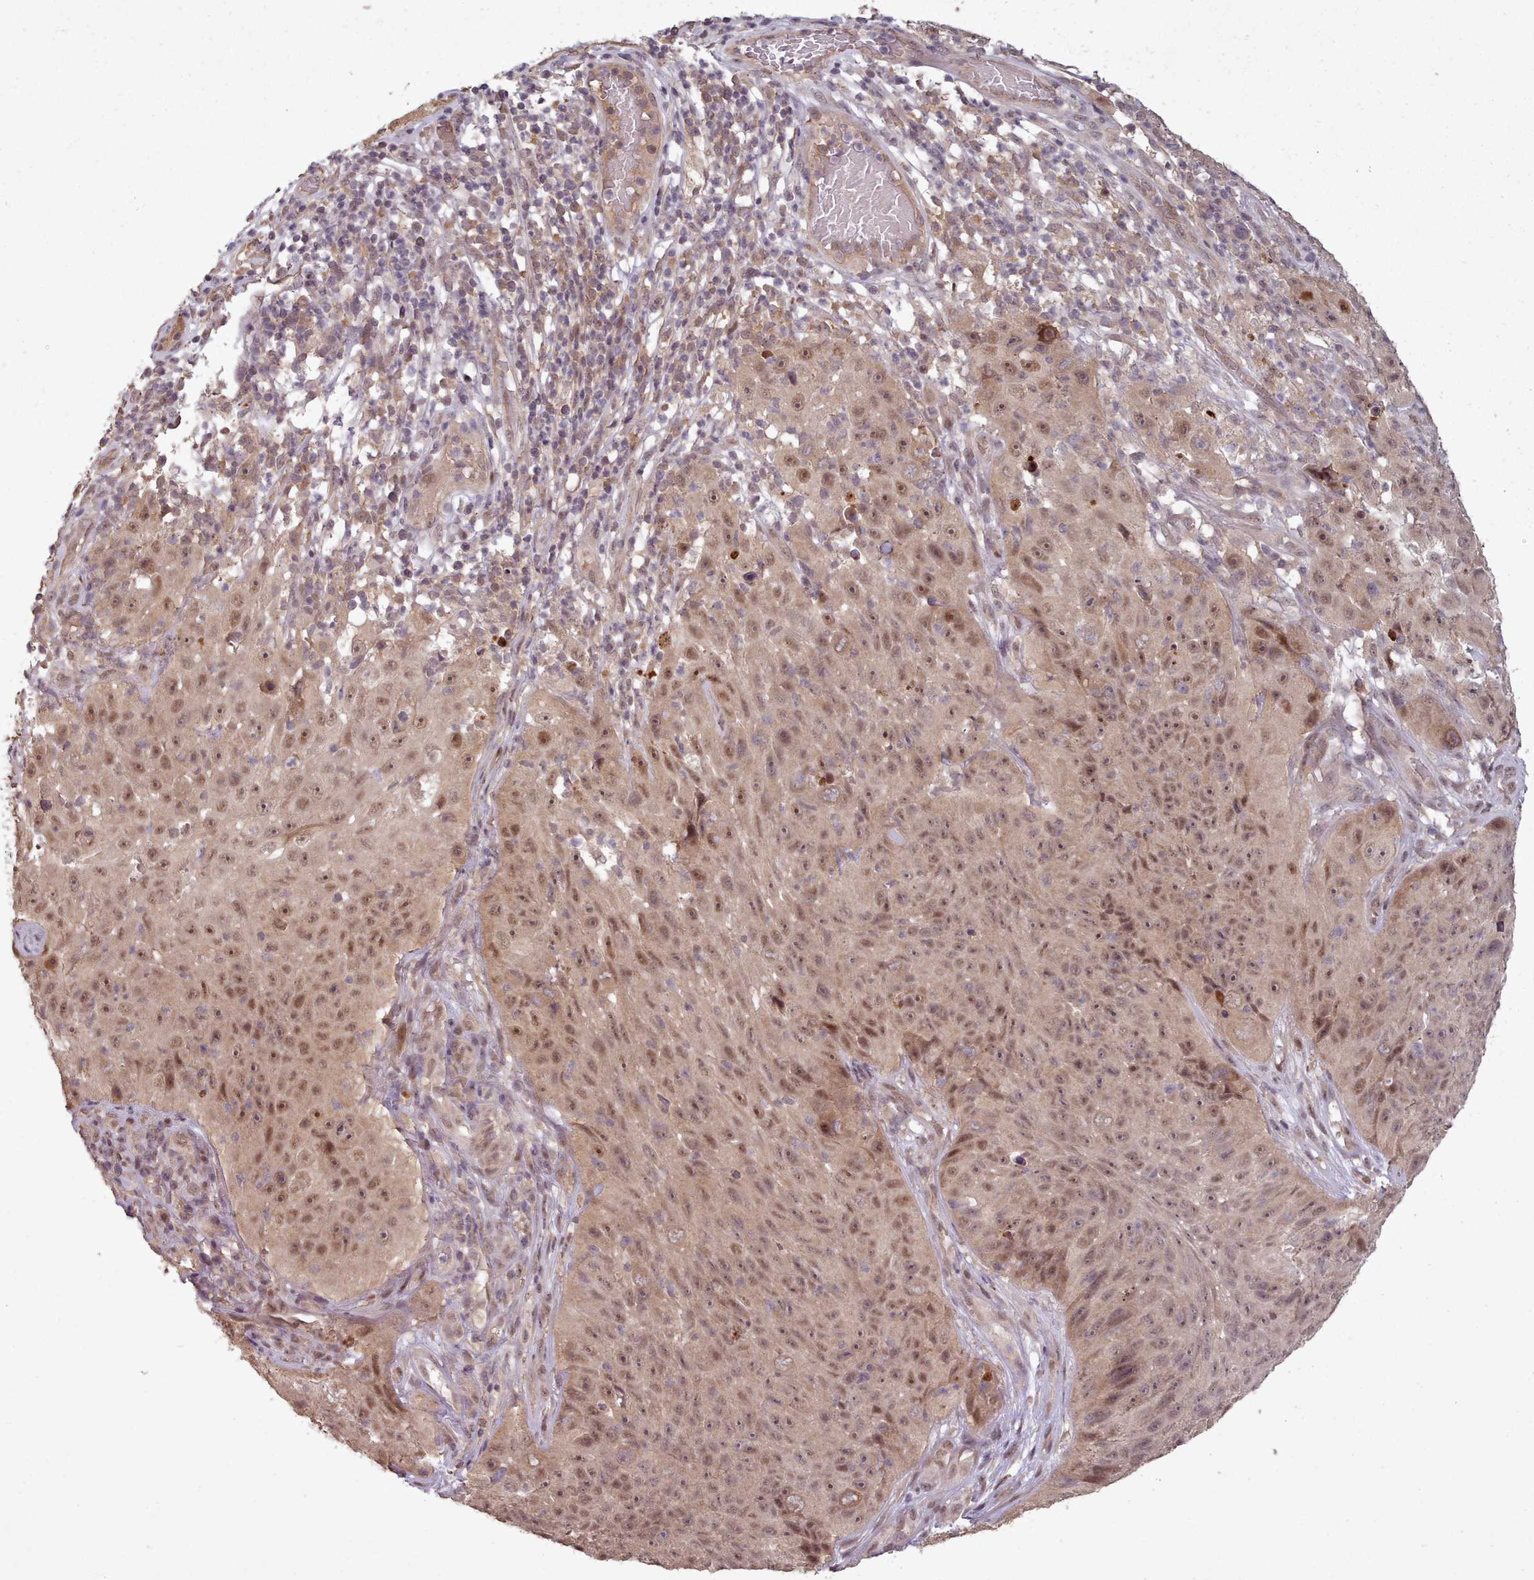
{"staining": {"intensity": "moderate", "quantity": ">75%", "location": "nuclear"}, "tissue": "skin cancer", "cell_type": "Tumor cells", "image_type": "cancer", "snomed": [{"axis": "morphology", "description": "Squamous cell carcinoma, NOS"}, {"axis": "topography", "description": "Skin"}], "caption": "DAB immunohistochemical staining of human skin squamous cell carcinoma demonstrates moderate nuclear protein positivity in approximately >75% of tumor cells.", "gene": "CDC6", "patient": {"sex": "female", "age": 87}}